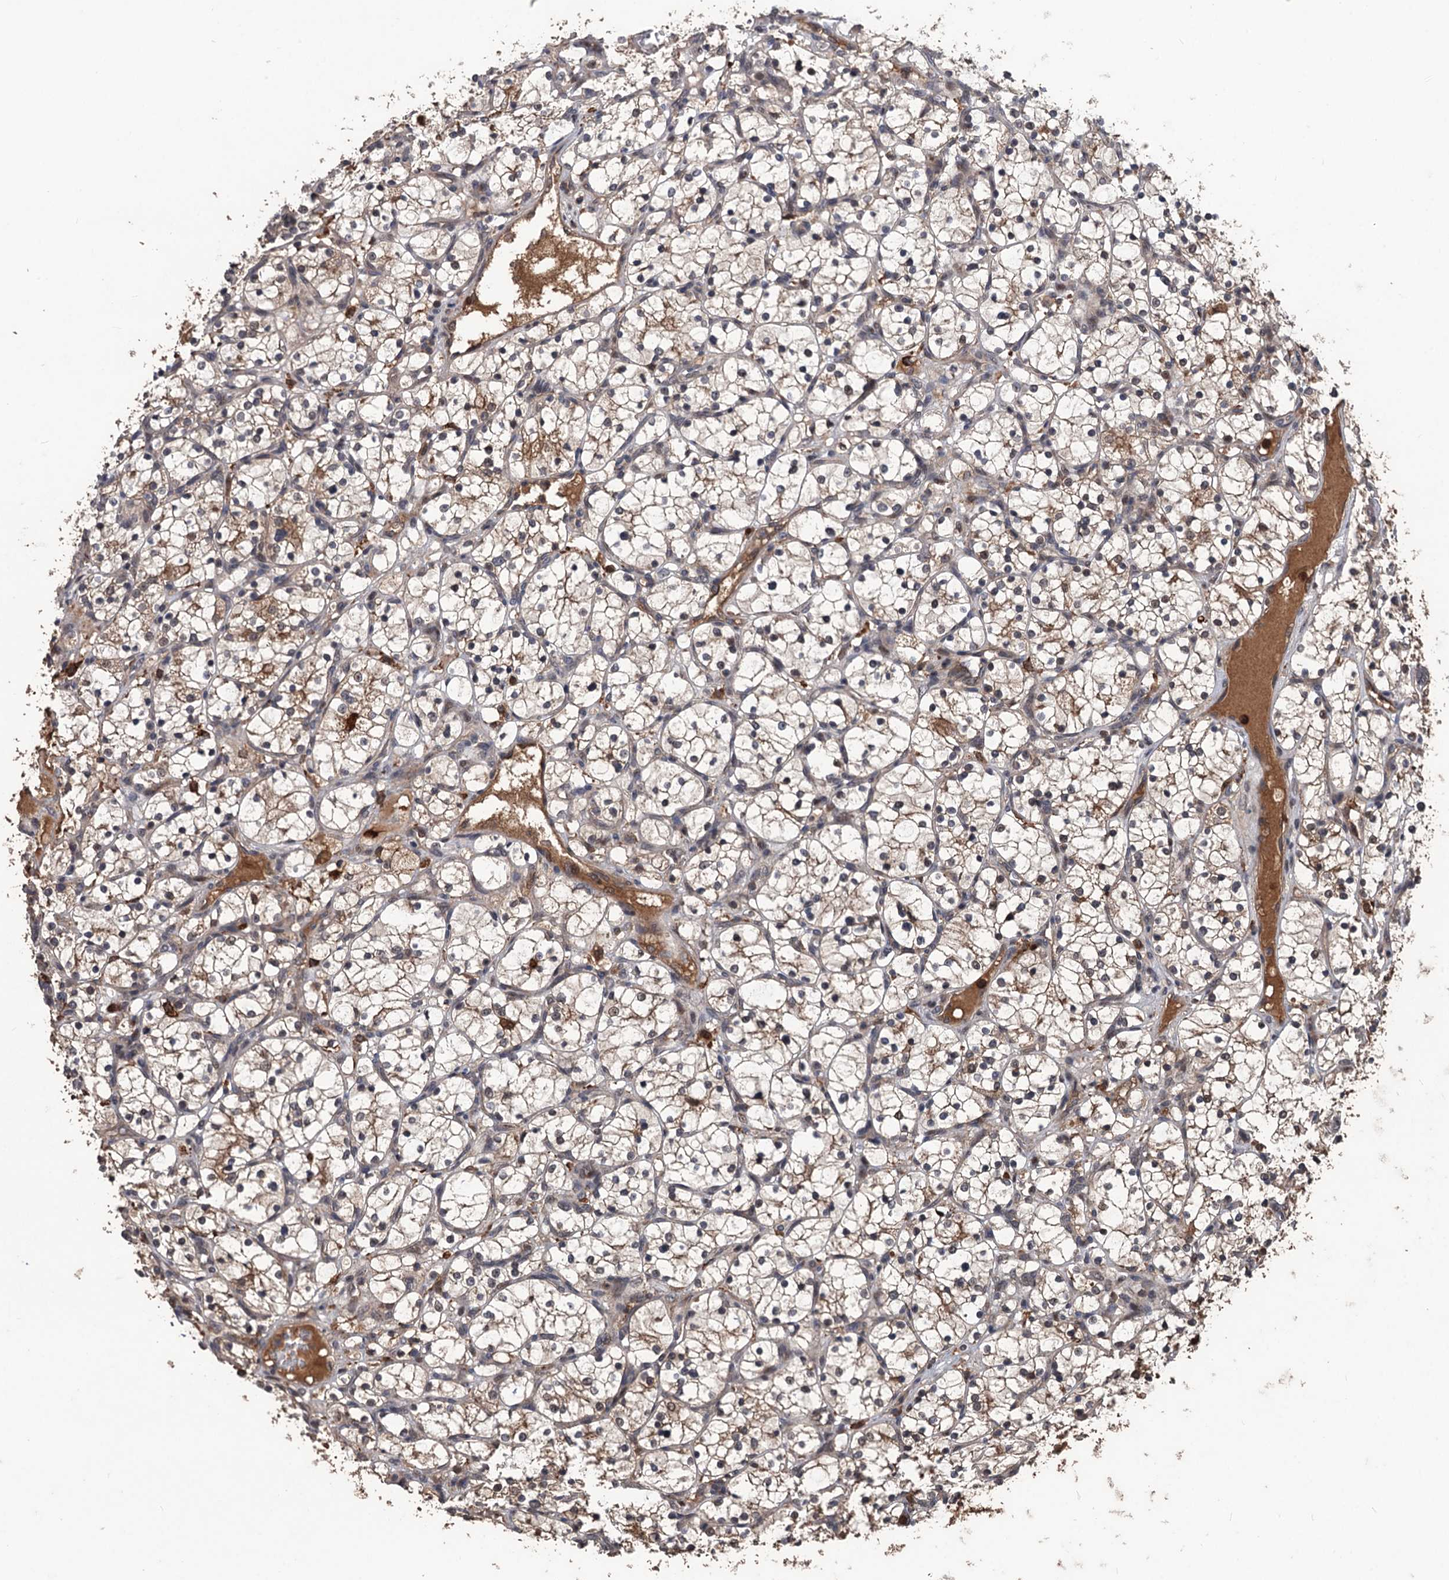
{"staining": {"intensity": "negative", "quantity": "none", "location": "none"}, "tissue": "renal cancer", "cell_type": "Tumor cells", "image_type": "cancer", "snomed": [{"axis": "morphology", "description": "Adenocarcinoma, NOS"}, {"axis": "topography", "description": "Kidney"}], "caption": "A high-resolution histopathology image shows immunohistochemistry (IHC) staining of renal adenocarcinoma, which demonstrates no significant staining in tumor cells. The staining was performed using DAB to visualize the protein expression in brown, while the nuclei were stained in blue with hematoxylin (Magnification: 20x).", "gene": "ZNF438", "patient": {"sex": "female", "age": 69}}